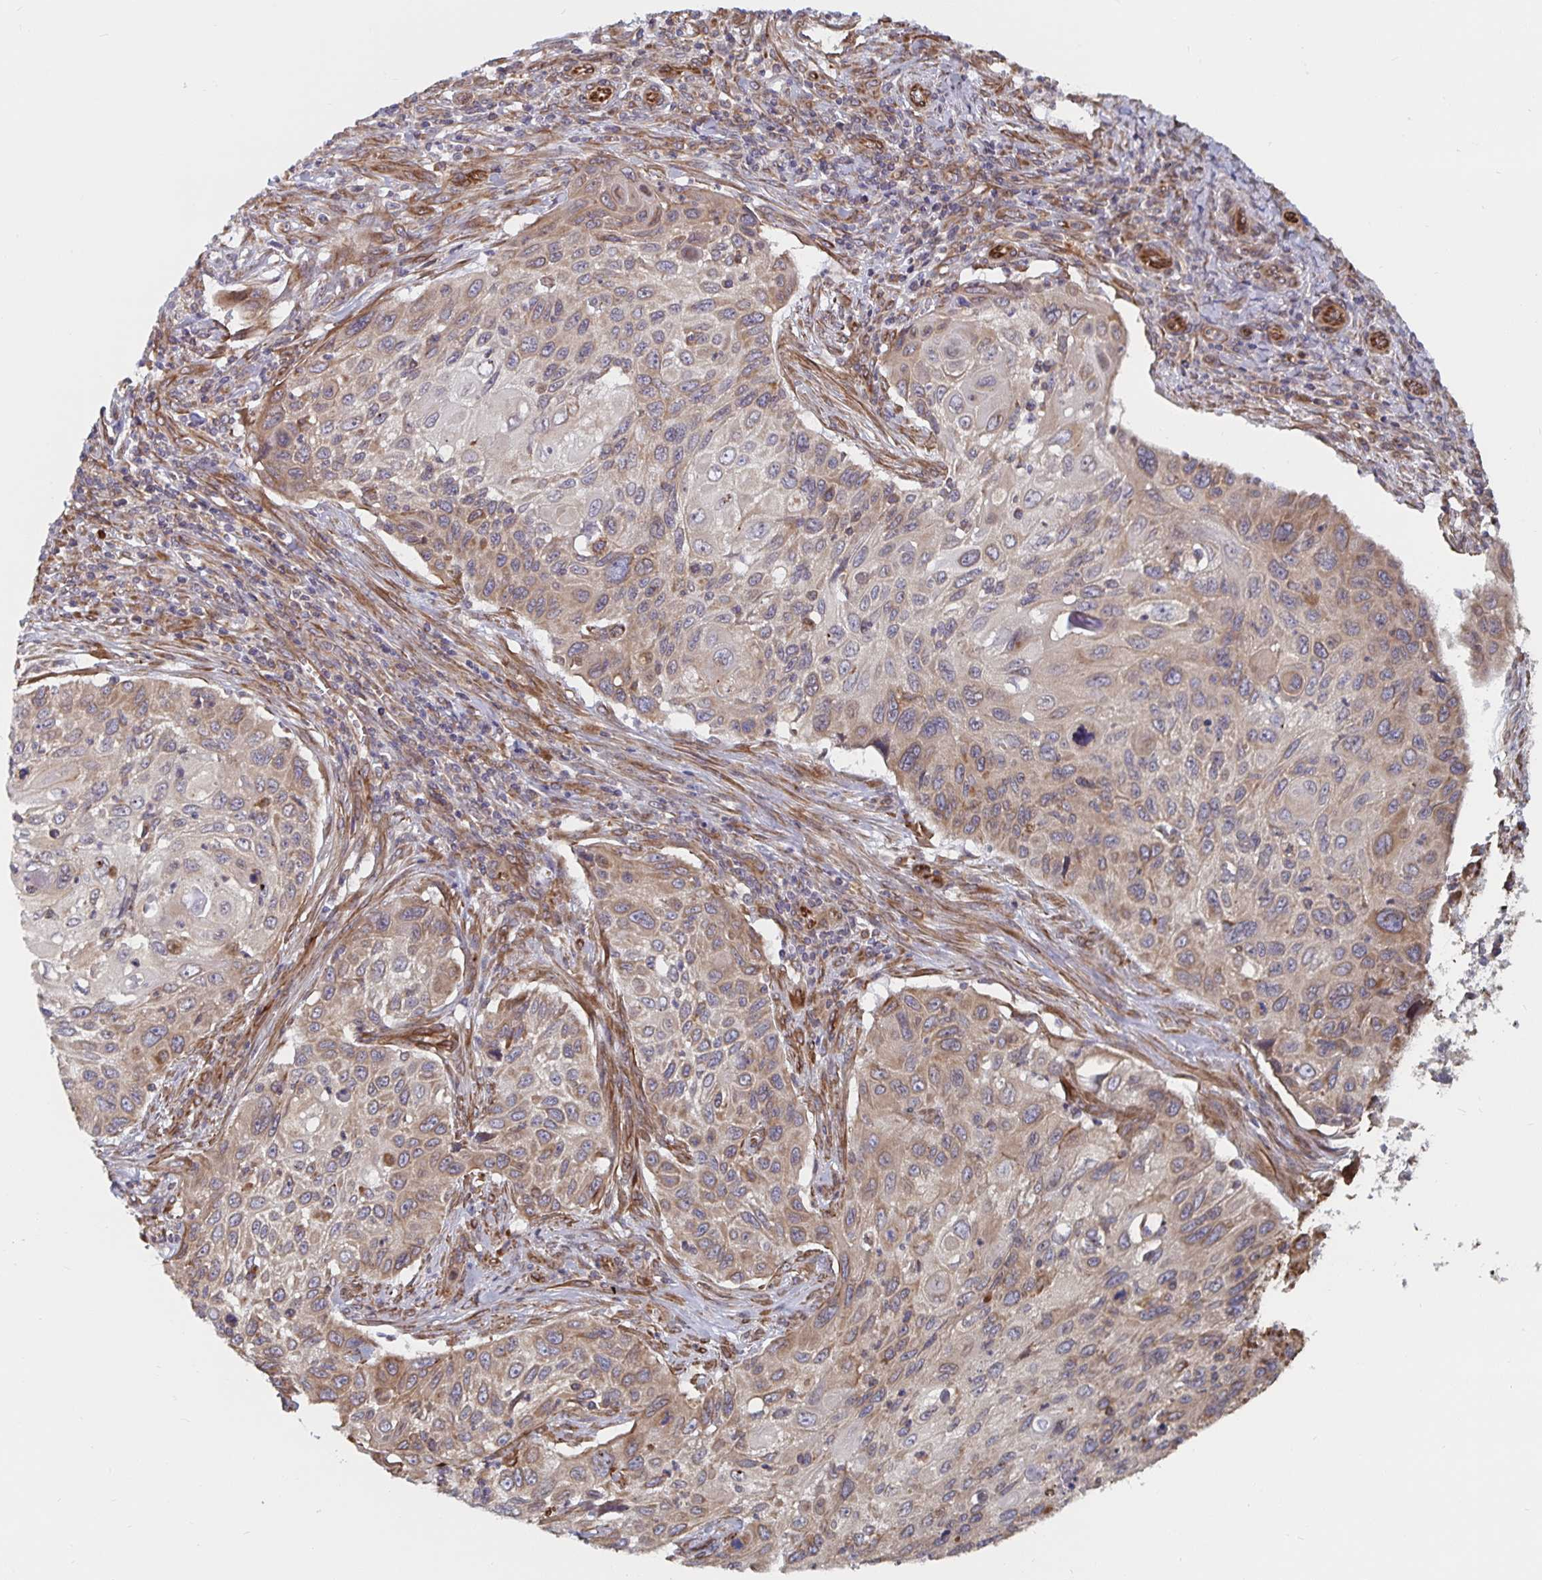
{"staining": {"intensity": "weak", "quantity": ">75%", "location": "cytoplasmic/membranous"}, "tissue": "cervical cancer", "cell_type": "Tumor cells", "image_type": "cancer", "snomed": [{"axis": "morphology", "description": "Squamous cell carcinoma, NOS"}, {"axis": "topography", "description": "Cervix"}], "caption": "Approximately >75% of tumor cells in cervical cancer demonstrate weak cytoplasmic/membranous protein staining as visualized by brown immunohistochemical staining.", "gene": "BCAP29", "patient": {"sex": "female", "age": 70}}